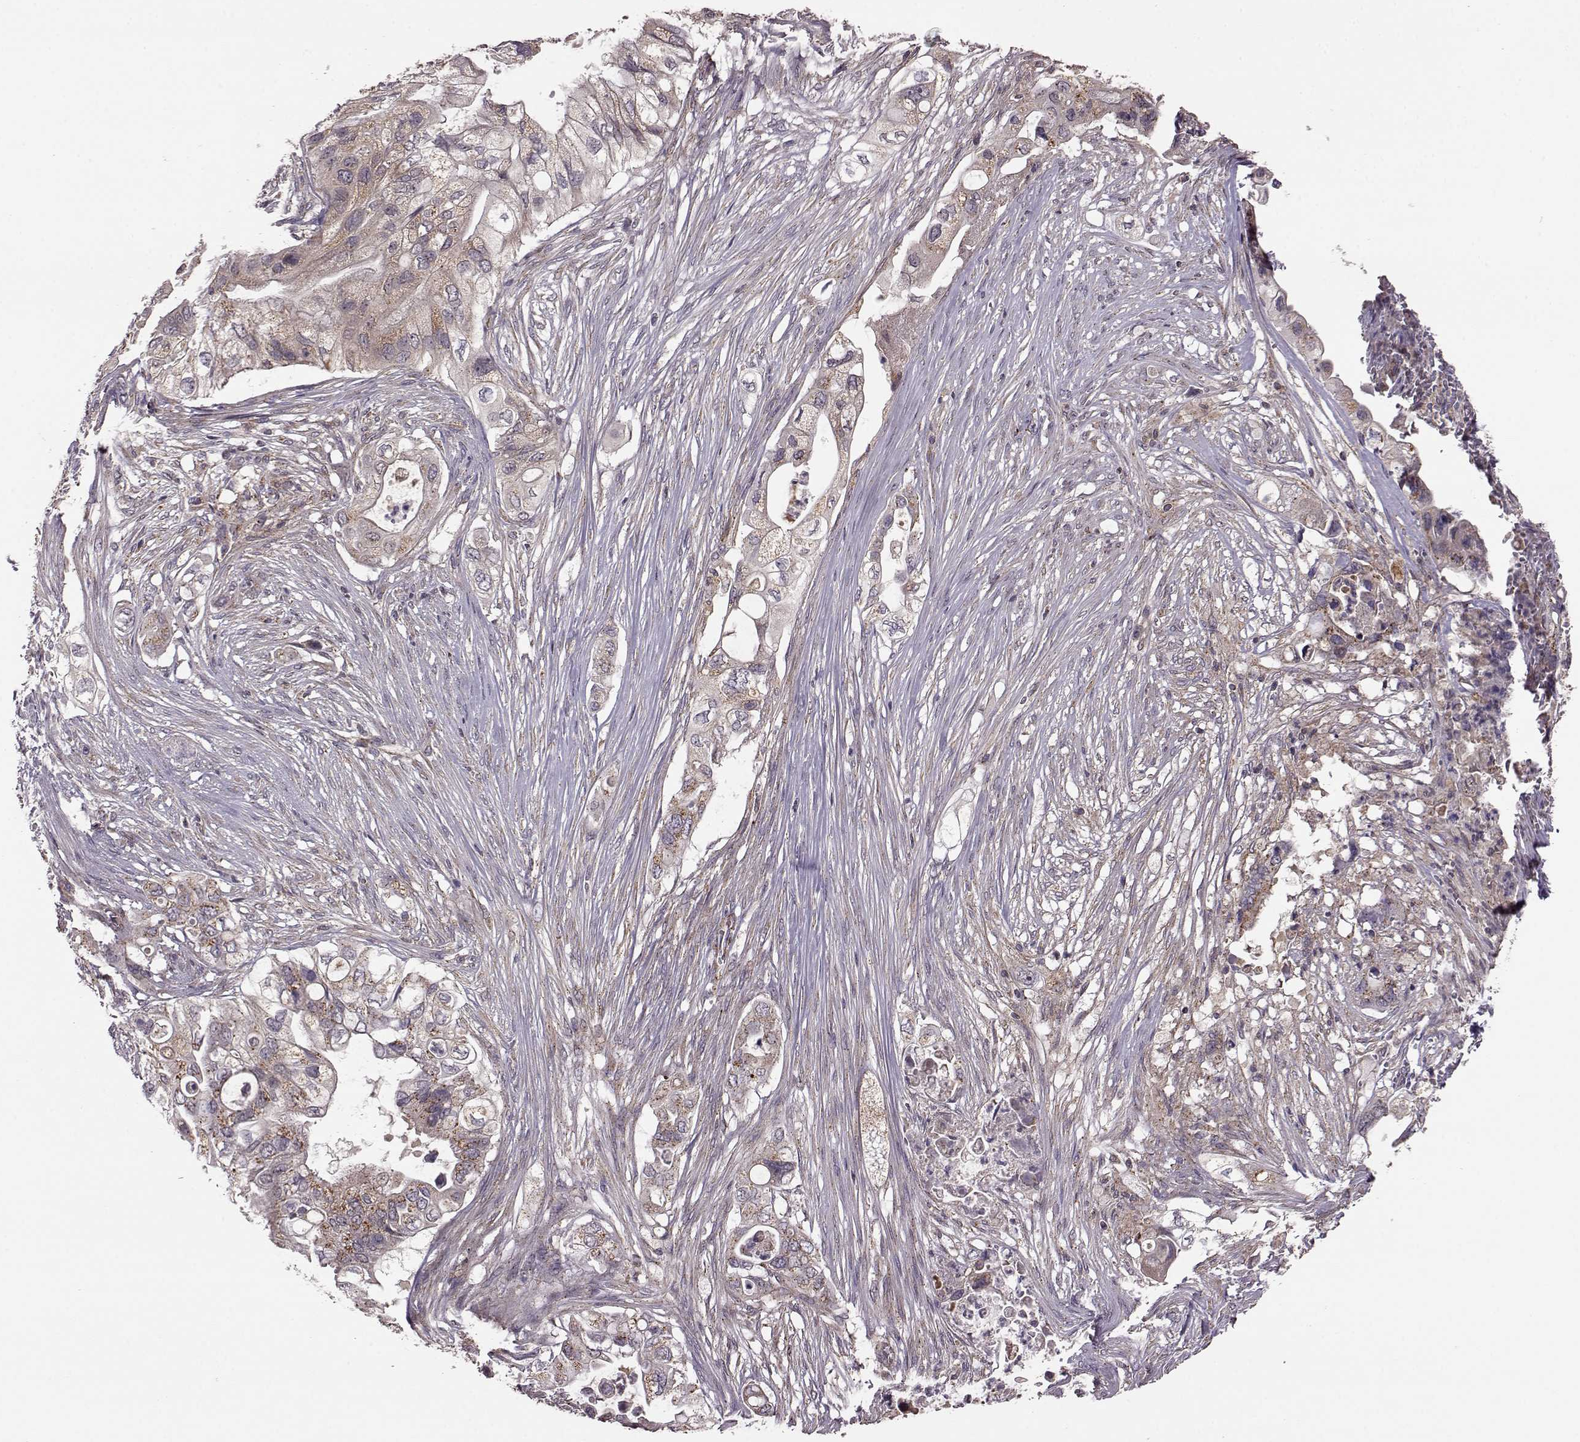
{"staining": {"intensity": "weak", "quantity": ">75%", "location": "cytoplasmic/membranous"}, "tissue": "pancreatic cancer", "cell_type": "Tumor cells", "image_type": "cancer", "snomed": [{"axis": "morphology", "description": "Adenocarcinoma, NOS"}, {"axis": "topography", "description": "Pancreas"}], "caption": "IHC (DAB) staining of human pancreatic cancer (adenocarcinoma) displays weak cytoplasmic/membranous protein positivity in about >75% of tumor cells. (Brightfield microscopy of DAB IHC at high magnification).", "gene": "FNIP2", "patient": {"sex": "female", "age": 72}}